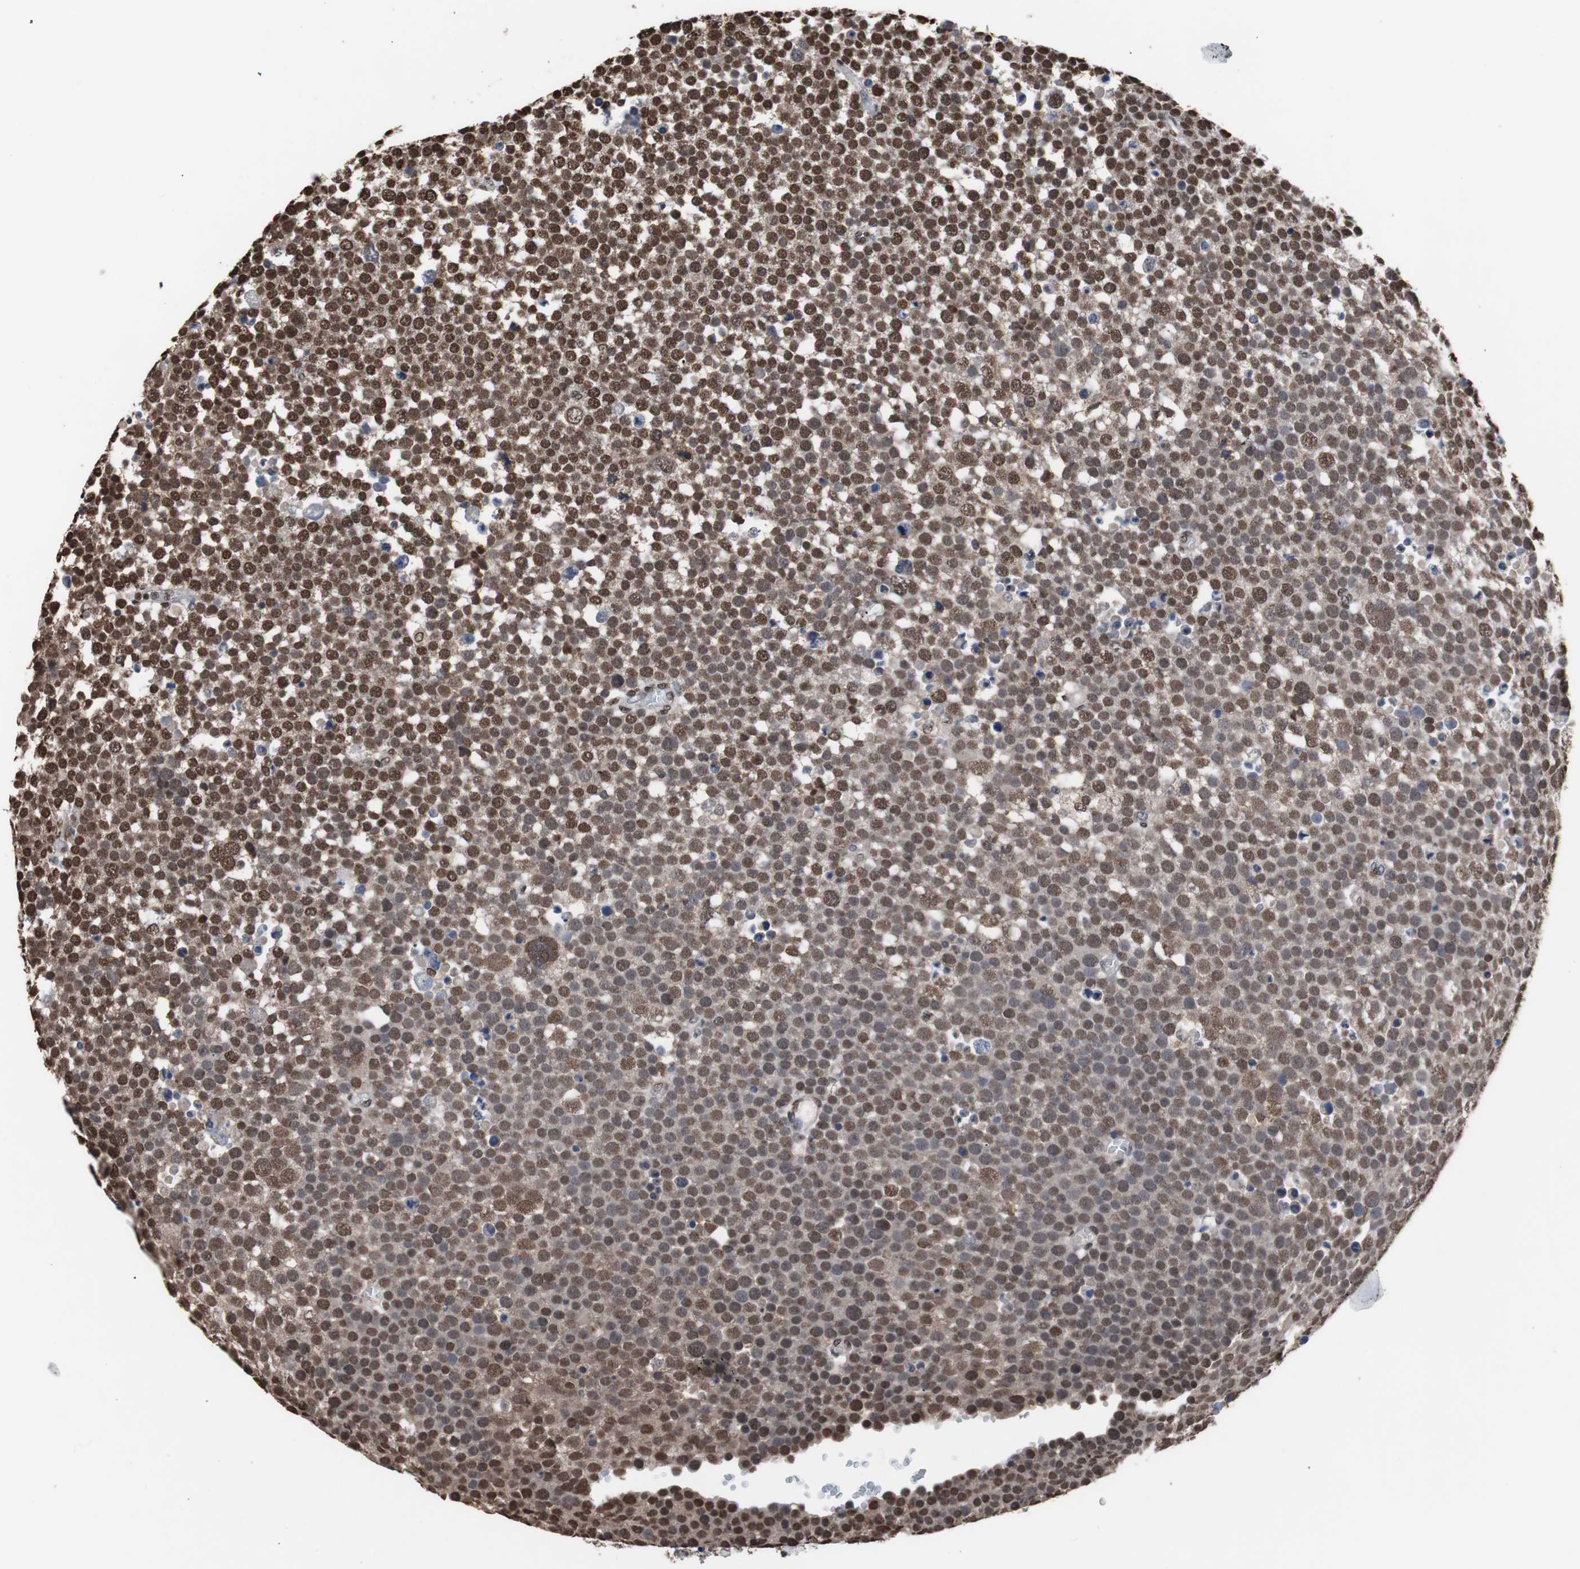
{"staining": {"intensity": "moderate", "quantity": ">75%", "location": "nuclear"}, "tissue": "testis cancer", "cell_type": "Tumor cells", "image_type": "cancer", "snomed": [{"axis": "morphology", "description": "Seminoma, NOS"}, {"axis": "topography", "description": "Testis"}], "caption": "Protein staining of testis cancer tissue shows moderate nuclear expression in about >75% of tumor cells.", "gene": "MED27", "patient": {"sex": "male", "age": 71}}